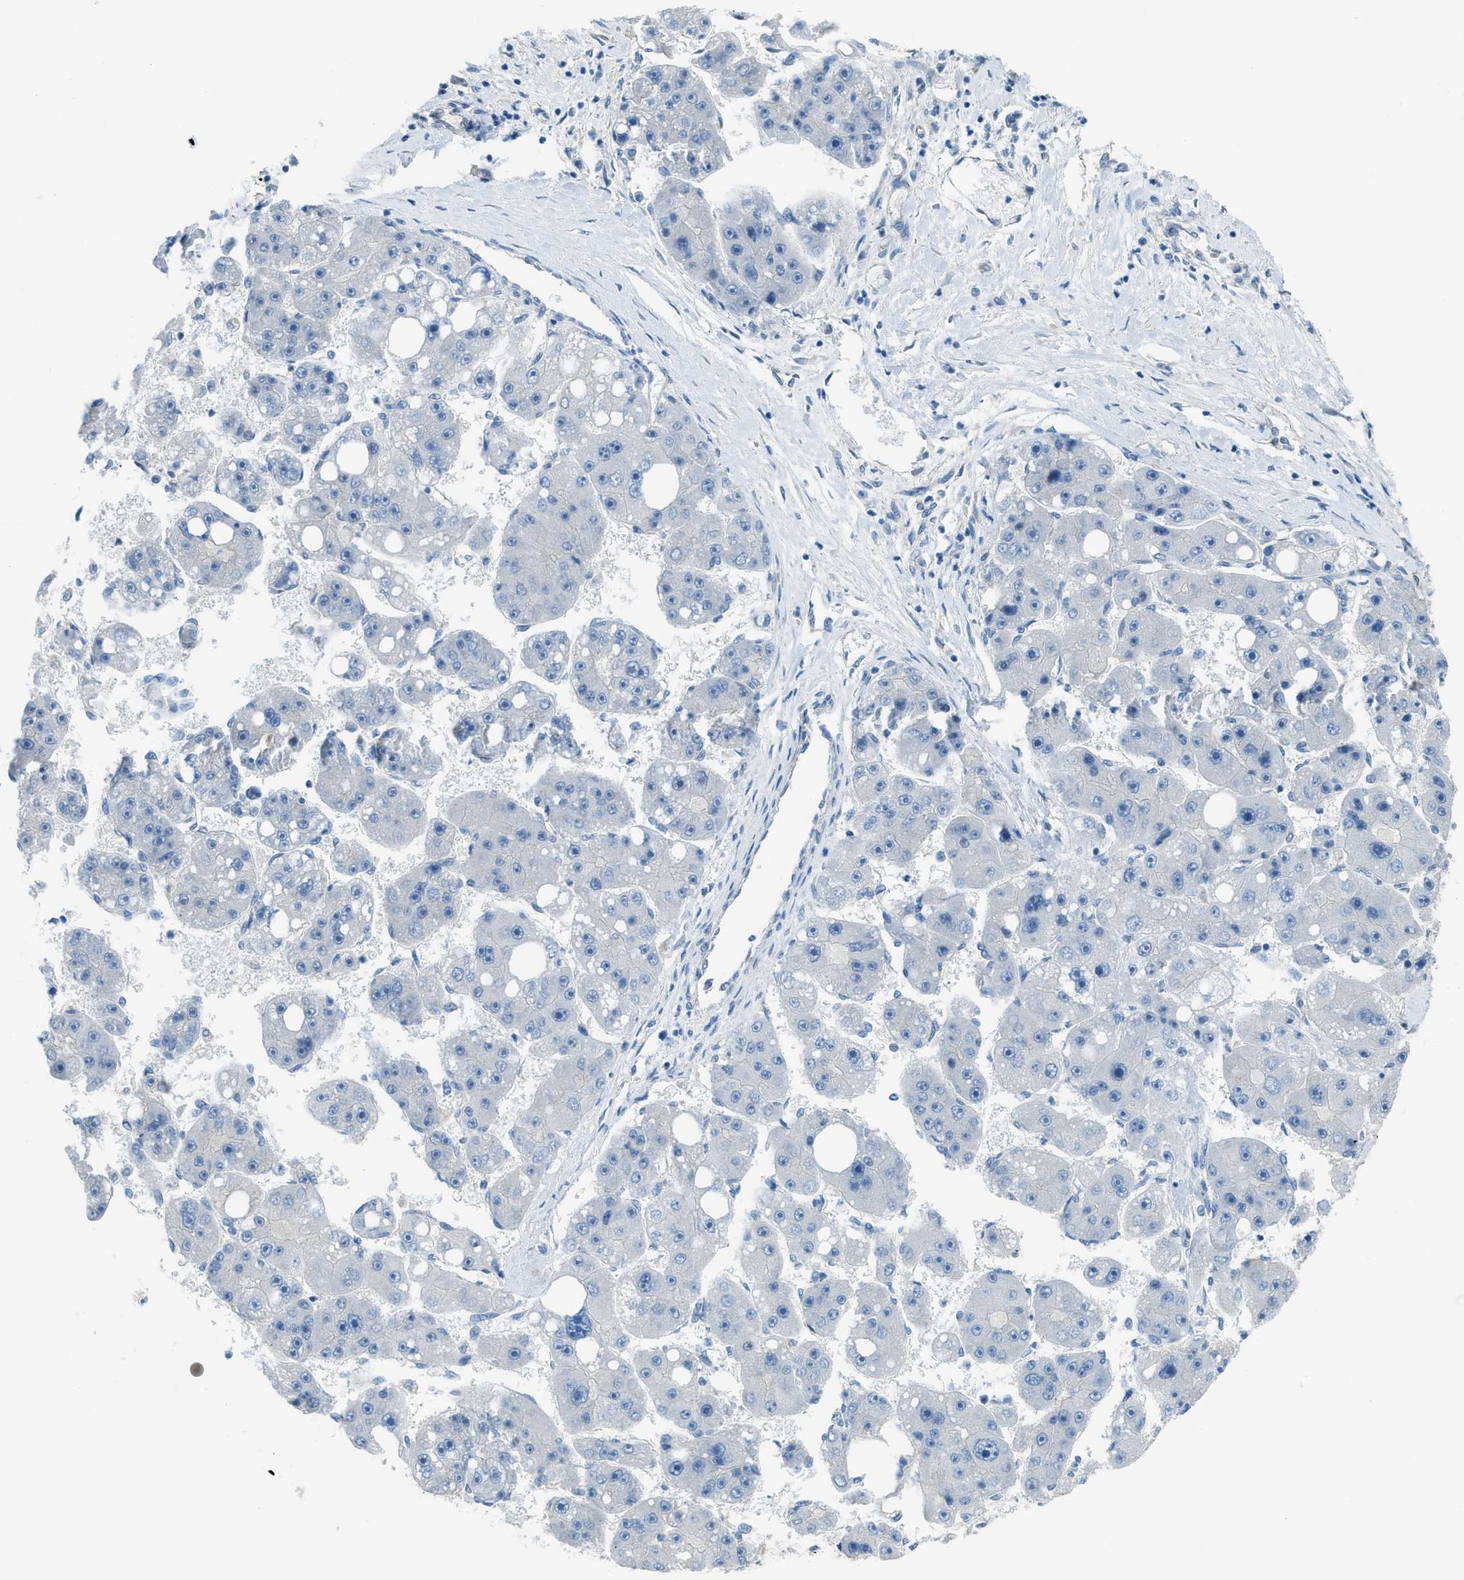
{"staining": {"intensity": "negative", "quantity": "none", "location": "none"}, "tissue": "liver cancer", "cell_type": "Tumor cells", "image_type": "cancer", "snomed": [{"axis": "morphology", "description": "Carcinoma, Hepatocellular, NOS"}, {"axis": "topography", "description": "Liver"}], "caption": "The IHC image has no significant expression in tumor cells of hepatocellular carcinoma (liver) tissue.", "gene": "PRKN", "patient": {"sex": "female", "age": 61}}